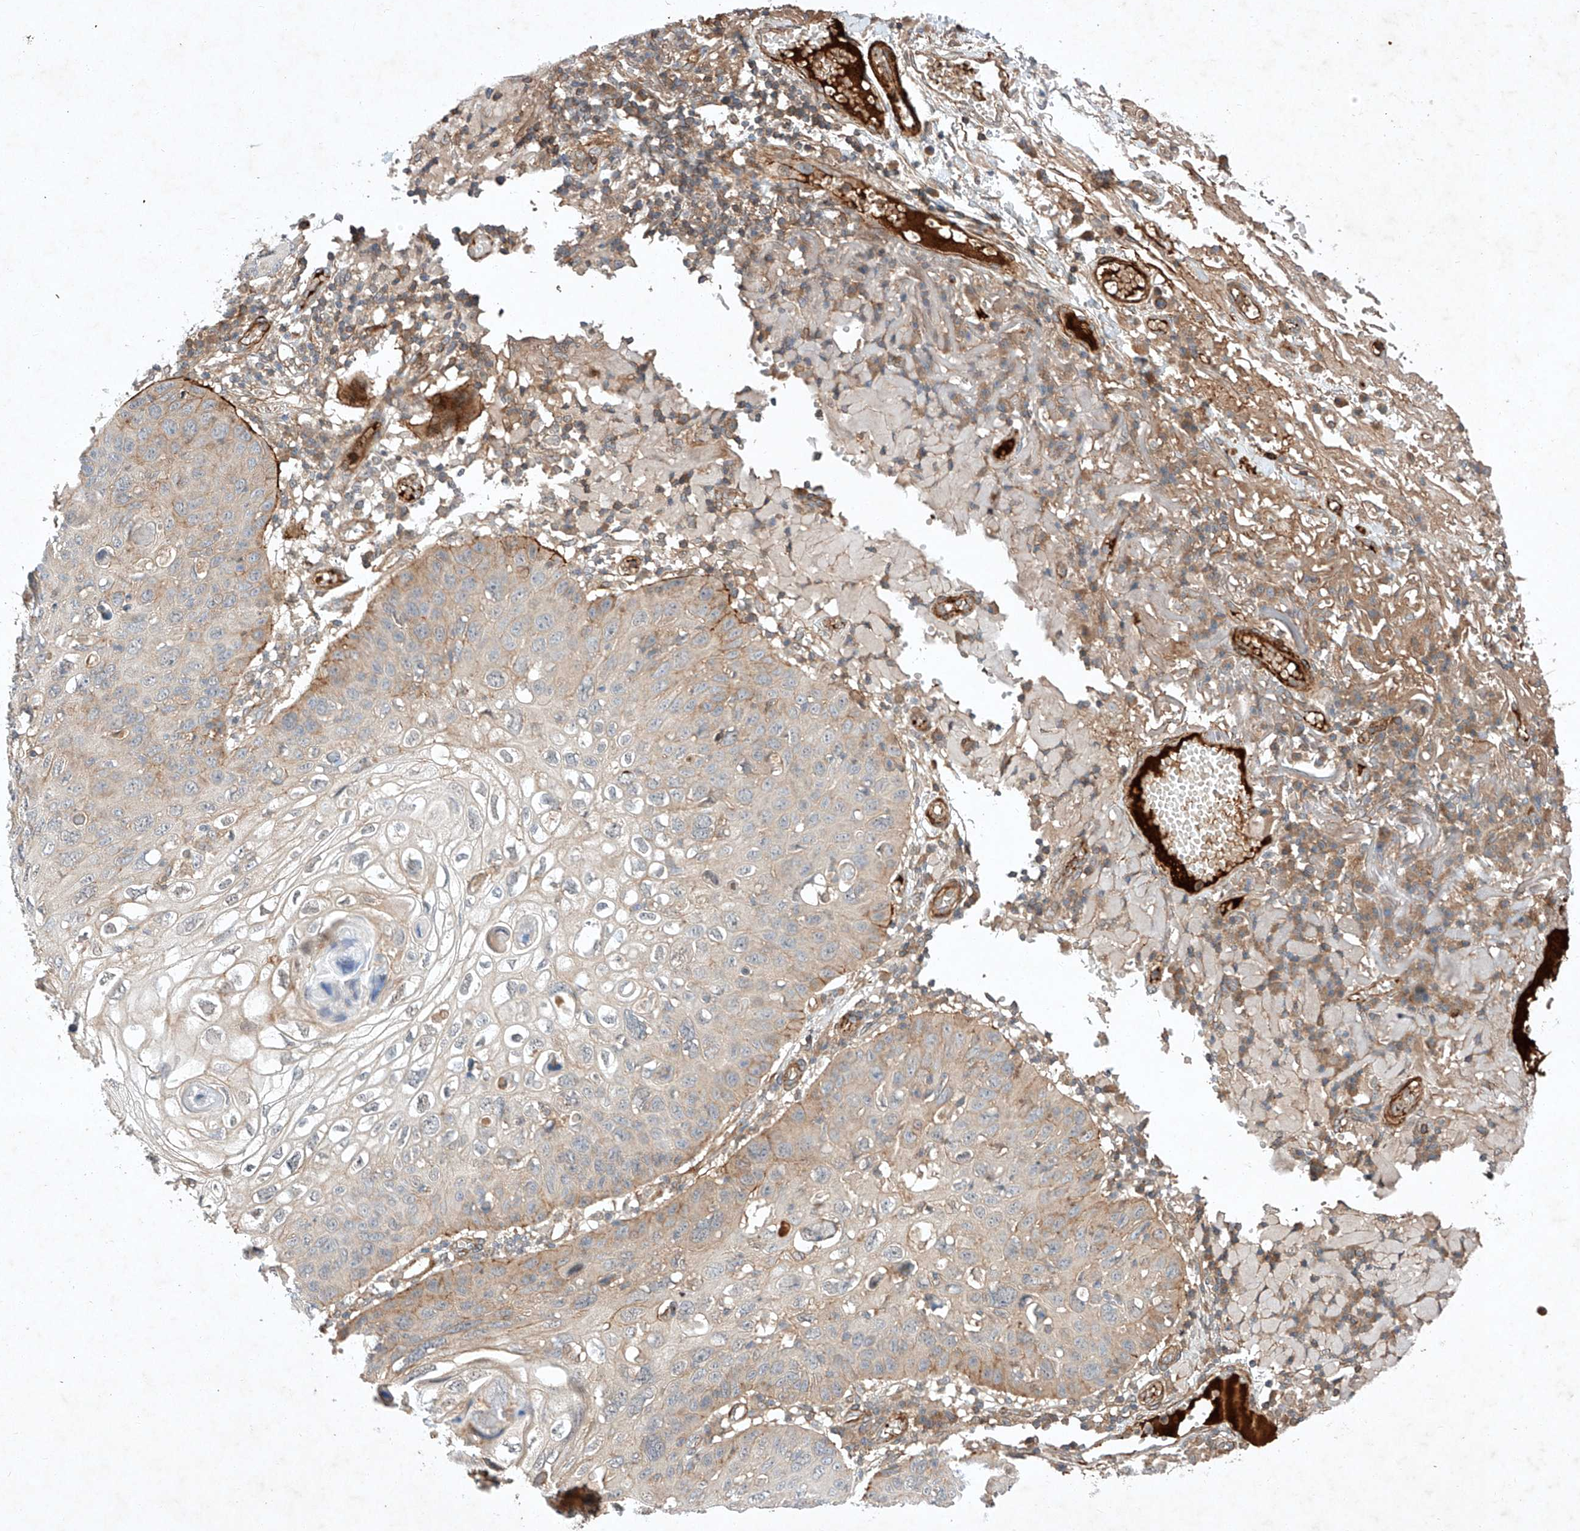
{"staining": {"intensity": "moderate", "quantity": "<25%", "location": "cytoplasmic/membranous"}, "tissue": "skin cancer", "cell_type": "Tumor cells", "image_type": "cancer", "snomed": [{"axis": "morphology", "description": "Squamous cell carcinoma, NOS"}, {"axis": "topography", "description": "Skin"}], "caption": "IHC of skin squamous cell carcinoma demonstrates low levels of moderate cytoplasmic/membranous positivity in about <25% of tumor cells.", "gene": "ARHGAP33", "patient": {"sex": "female", "age": 90}}